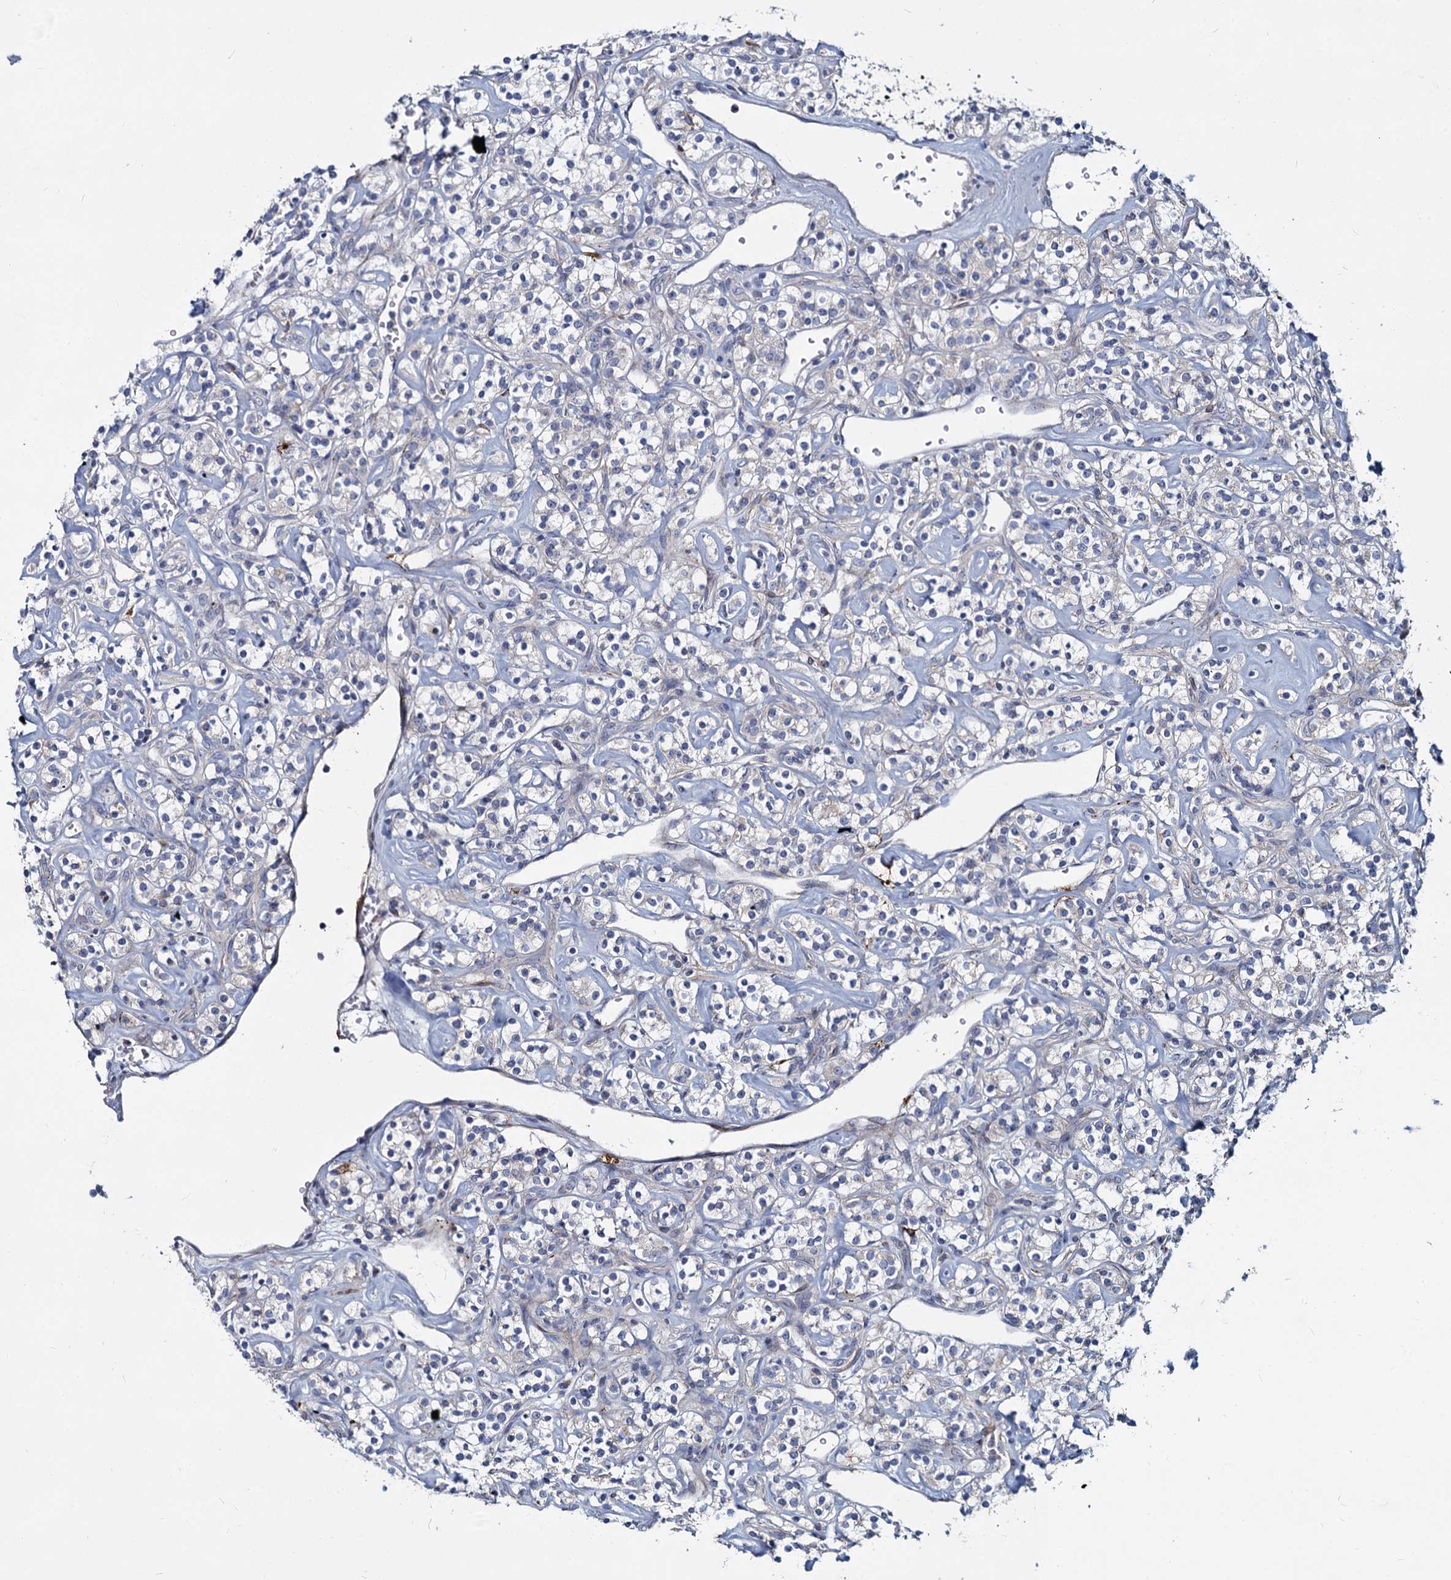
{"staining": {"intensity": "negative", "quantity": "none", "location": "none"}, "tissue": "renal cancer", "cell_type": "Tumor cells", "image_type": "cancer", "snomed": [{"axis": "morphology", "description": "Adenocarcinoma, NOS"}, {"axis": "topography", "description": "Kidney"}], "caption": "DAB (3,3'-diaminobenzidine) immunohistochemical staining of human renal cancer shows no significant staining in tumor cells.", "gene": "DCUN1D2", "patient": {"sex": "male", "age": 77}}